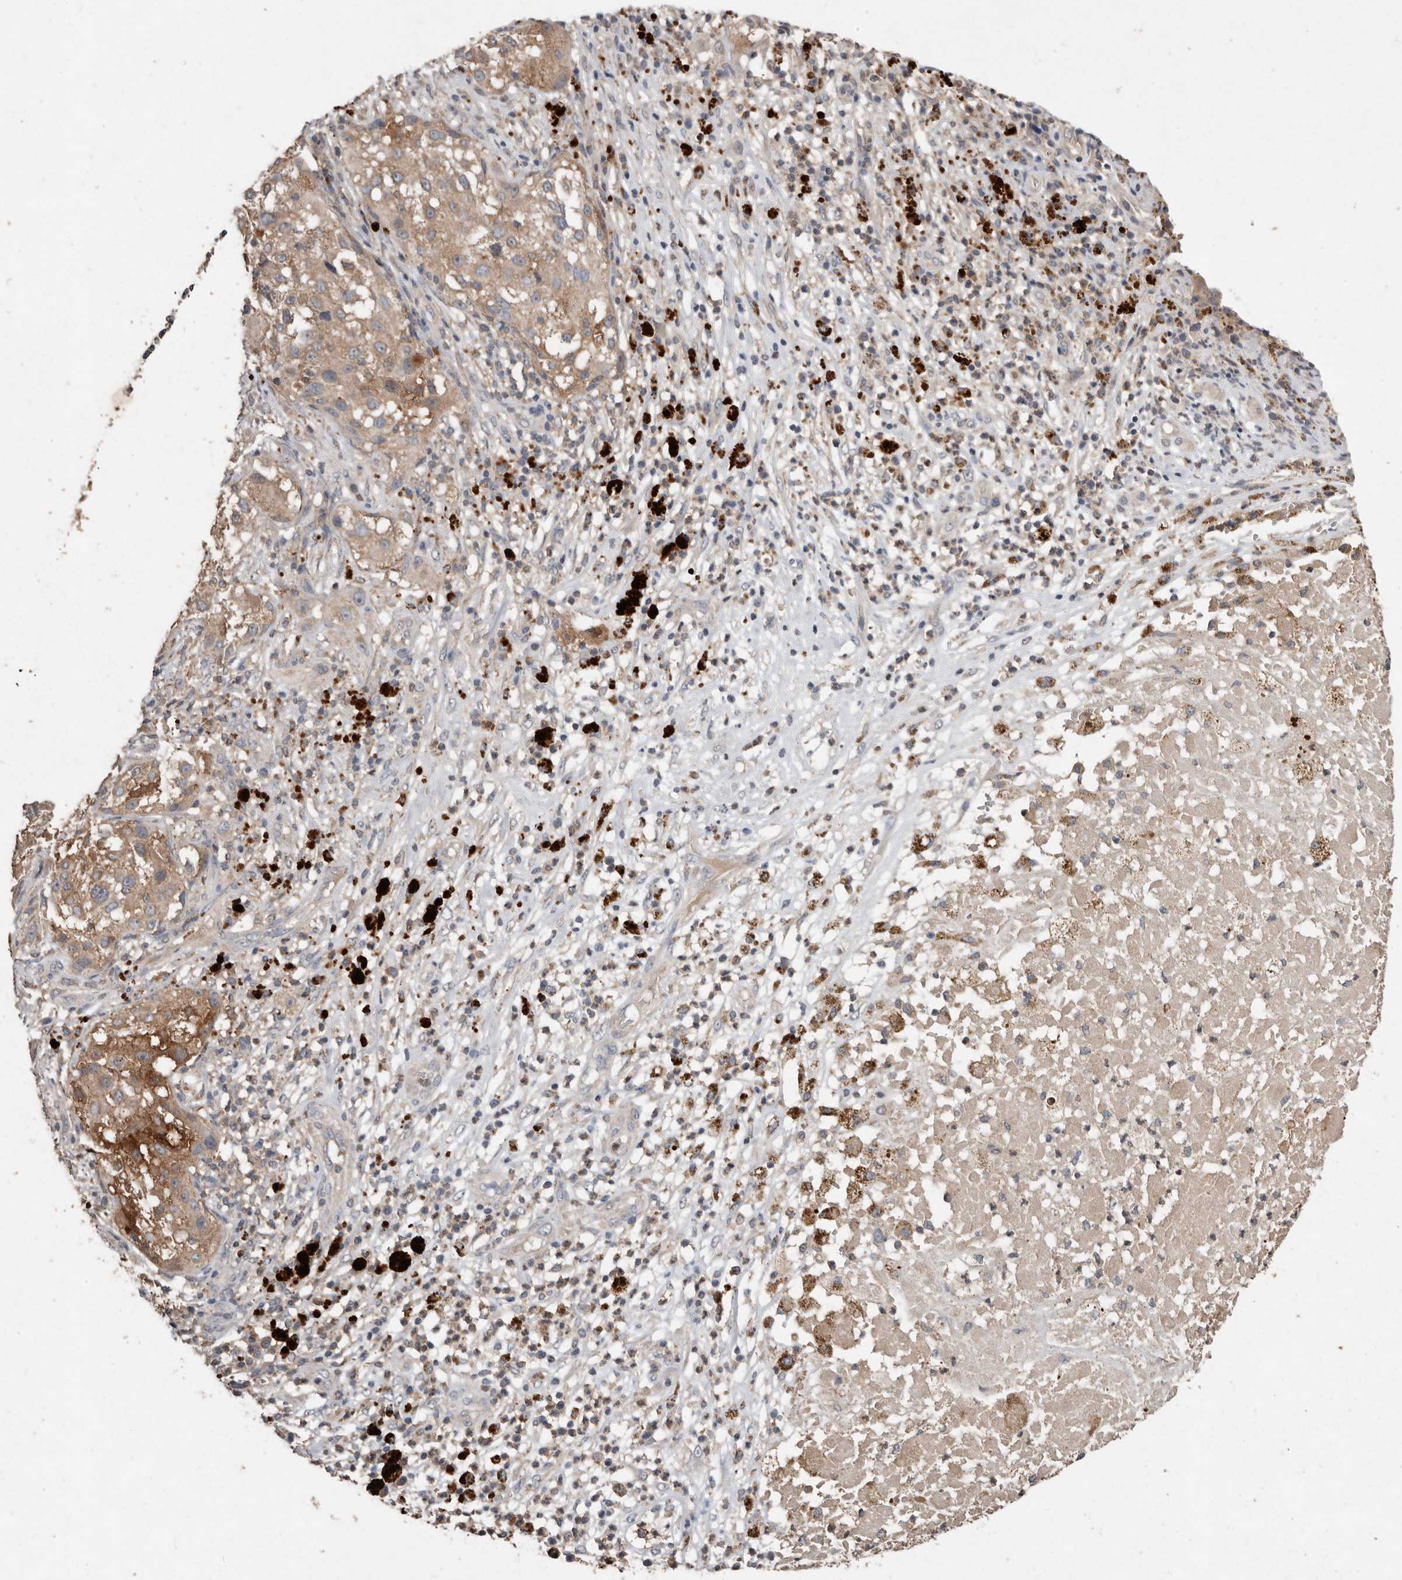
{"staining": {"intensity": "moderate", "quantity": ">75%", "location": "cytoplasmic/membranous"}, "tissue": "melanoma", "cell_type": "Tumor cells", "image_type": "cancer", "snomed": [{"axis": "morphology", "description": "Necrosis, NOS"}, {"axis": "morphology", "description": "Malignant melanoma, NOS"}, {"axis": "topography", "description": "Skin"}], "caption": "DAB immunohistochemical staining of human malignant melanoma displays moderate cytoplasmic/membranous protein staining in about >75% of tumor cells. (IHC, brightfield microscopy, high magnification).", "gene": "EDEM1", "patient": {"sex": "female", "age": 87}}